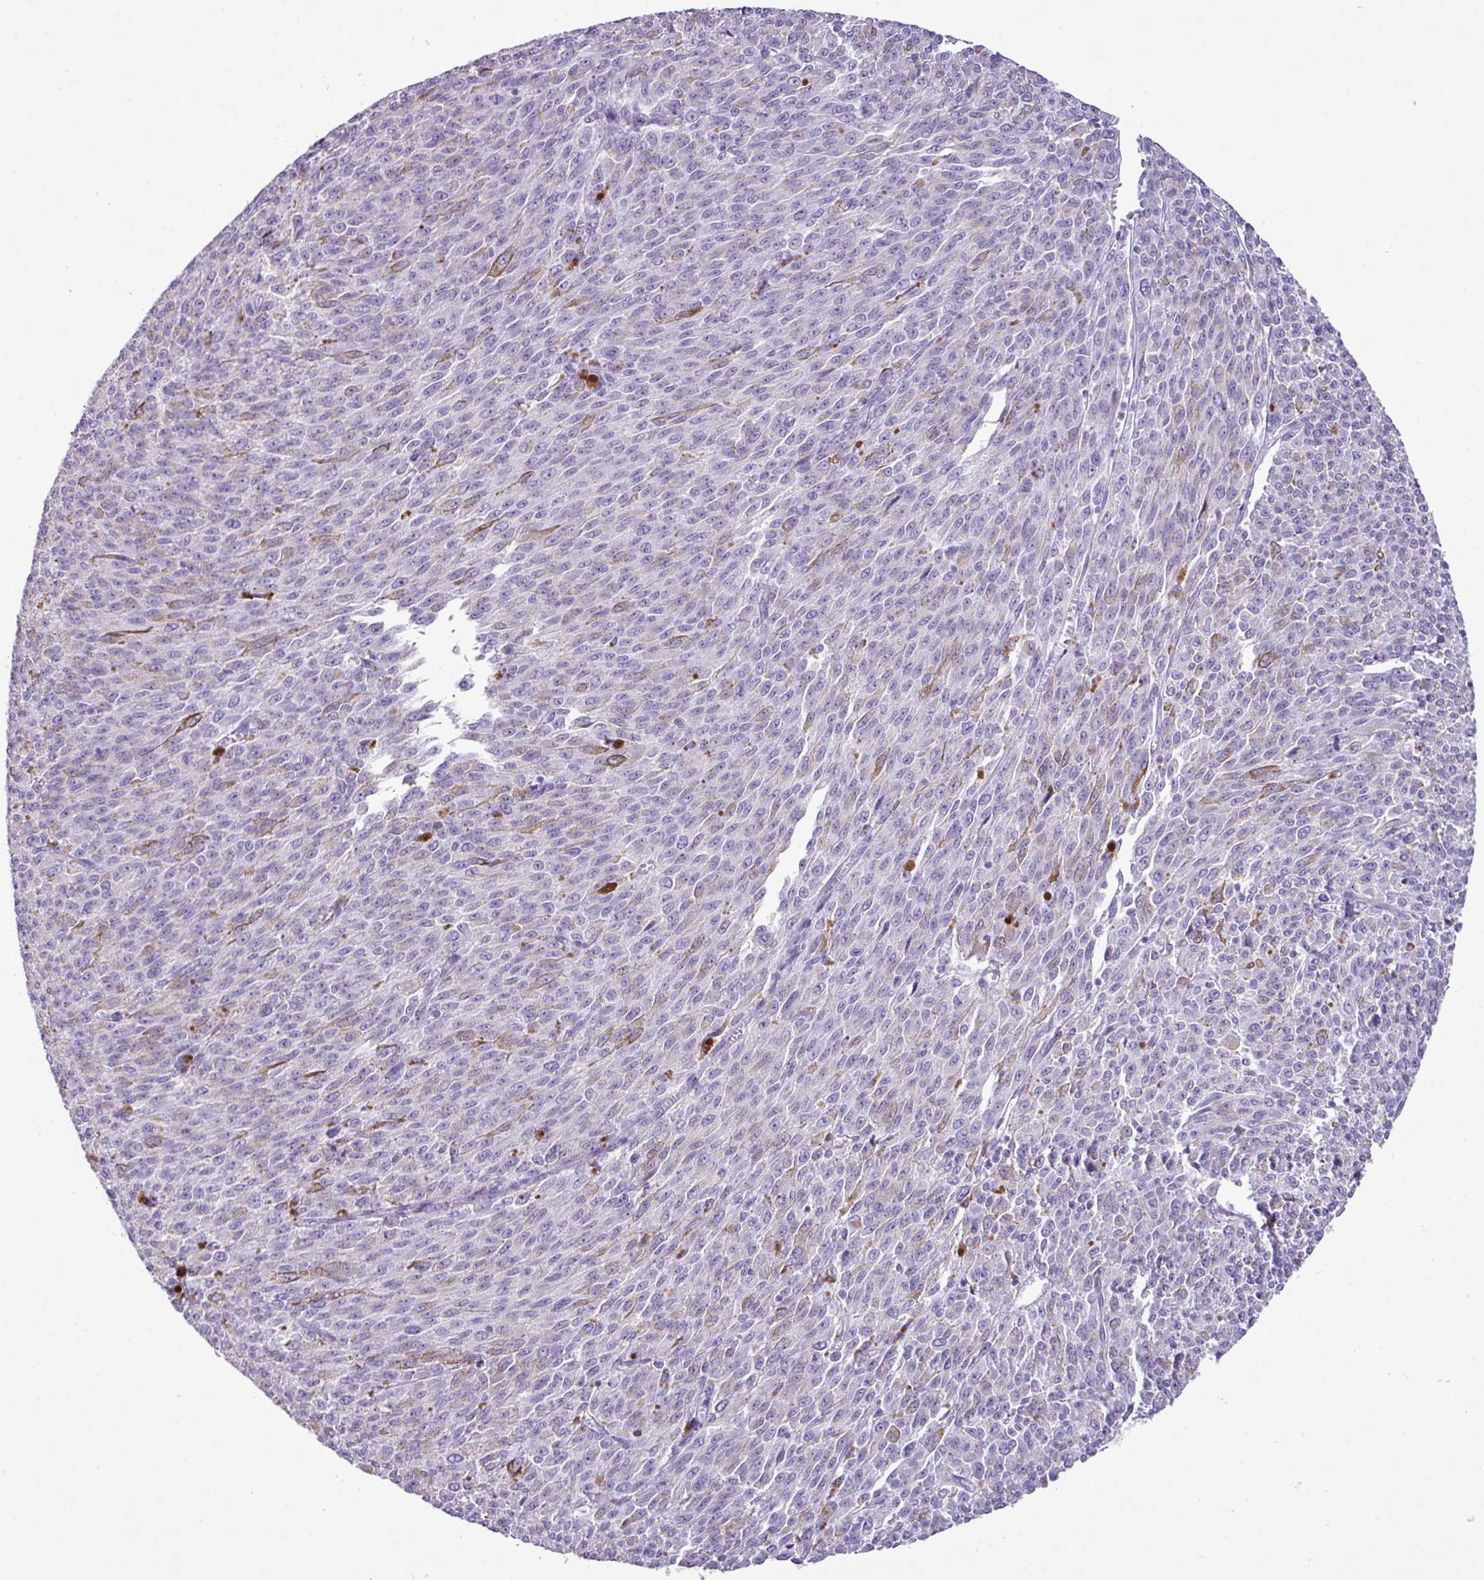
{"staining": {"intensity": "negative", "quantity": "none", "location": "none"}, "tissue": "melanoma", "cell_type": "Tumor cells", "image_type": "cancer", "snomed": [{"axis": "morphology", "description": "Malignant melanoma, NOS"}, {"axis": "topography", "description": "Skin"}], "caption": "Protein analysis of malignant melanoma shows no significant positivity in tumor cells.", "gene": "AGO3", "patient": {"sex": "female", "age": 52}}